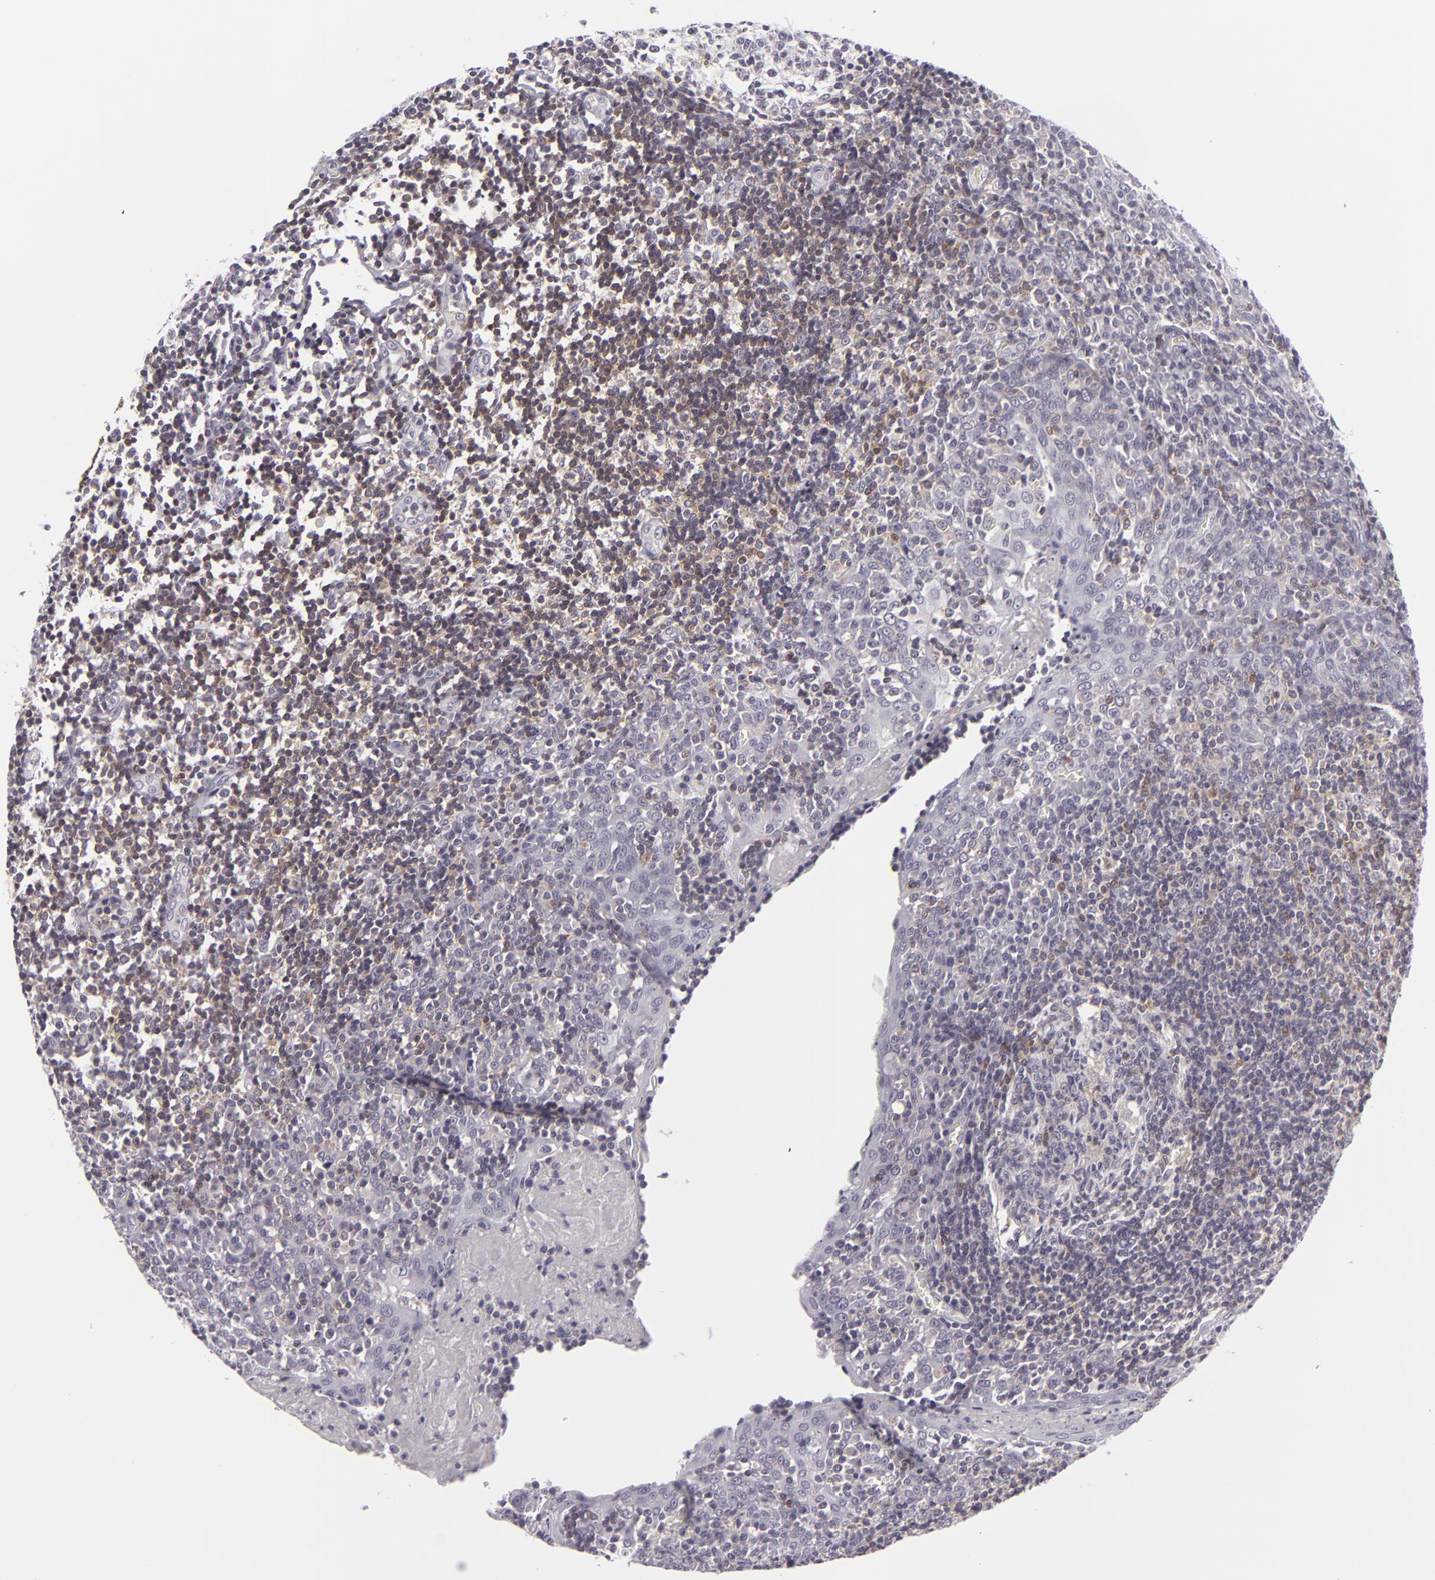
{"staining": {"intensity": "negative", "quantity": "none", "location": "none"}, "tissue": "tonsil", "cell_type": "Germinal center cells", "image_type": "normal", "snomed": [{"axis": "morphology", "description": "Normal tissue, NOS"}, {"axis": "topography", "description": "Tonsil"}], "caption": "High power microscopy image of an immunohistochemistry (IHC) histopathology image of normal tonsil, revealing no significant expression in germinal center cells.", "gene": "KCNAB2", "patient": {"sex": "female", "age": 41}}